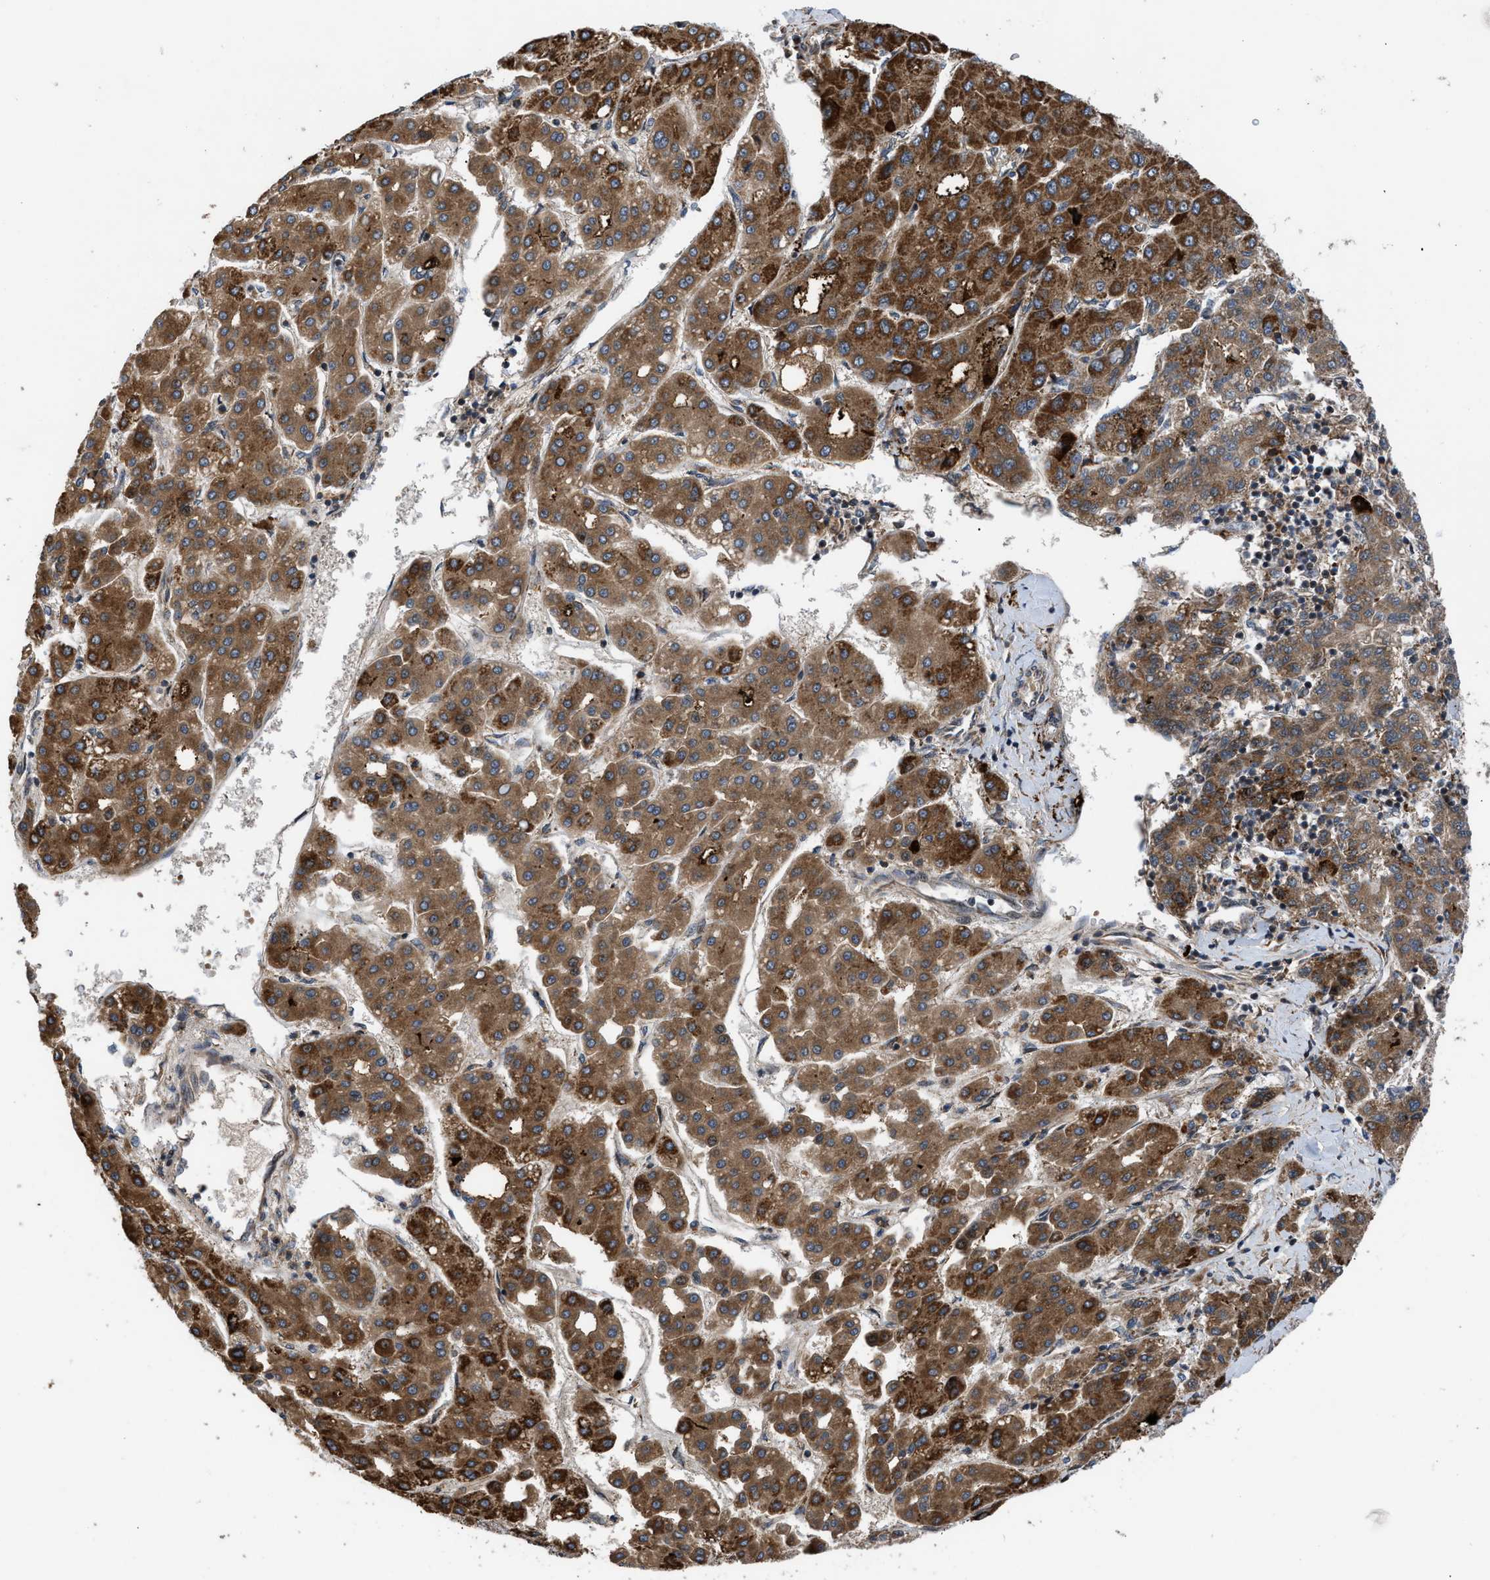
{"staining": {"intensity": "strong", "quantity": ">75%", "location": "cytoplasmic/membranous"}, "tissue": "liver cancer", "cell_type": "Tumor cells", "image_type": "cancer", "snomed": [{"axis": "morphology", "description": "Carcinoma, Hepatocellular, NOS"}, {"axis": "topography", "description": "Liver"}], "caption": "Immunohistochemical staining of liver cancer (hepatocellular carcinoma) demonstrates strong cytoplasmic/membranous protein staining in approximately >75% of tumor cells.", "gene": "AP3M2", "patient": {"sex": "male", "age": 65}}